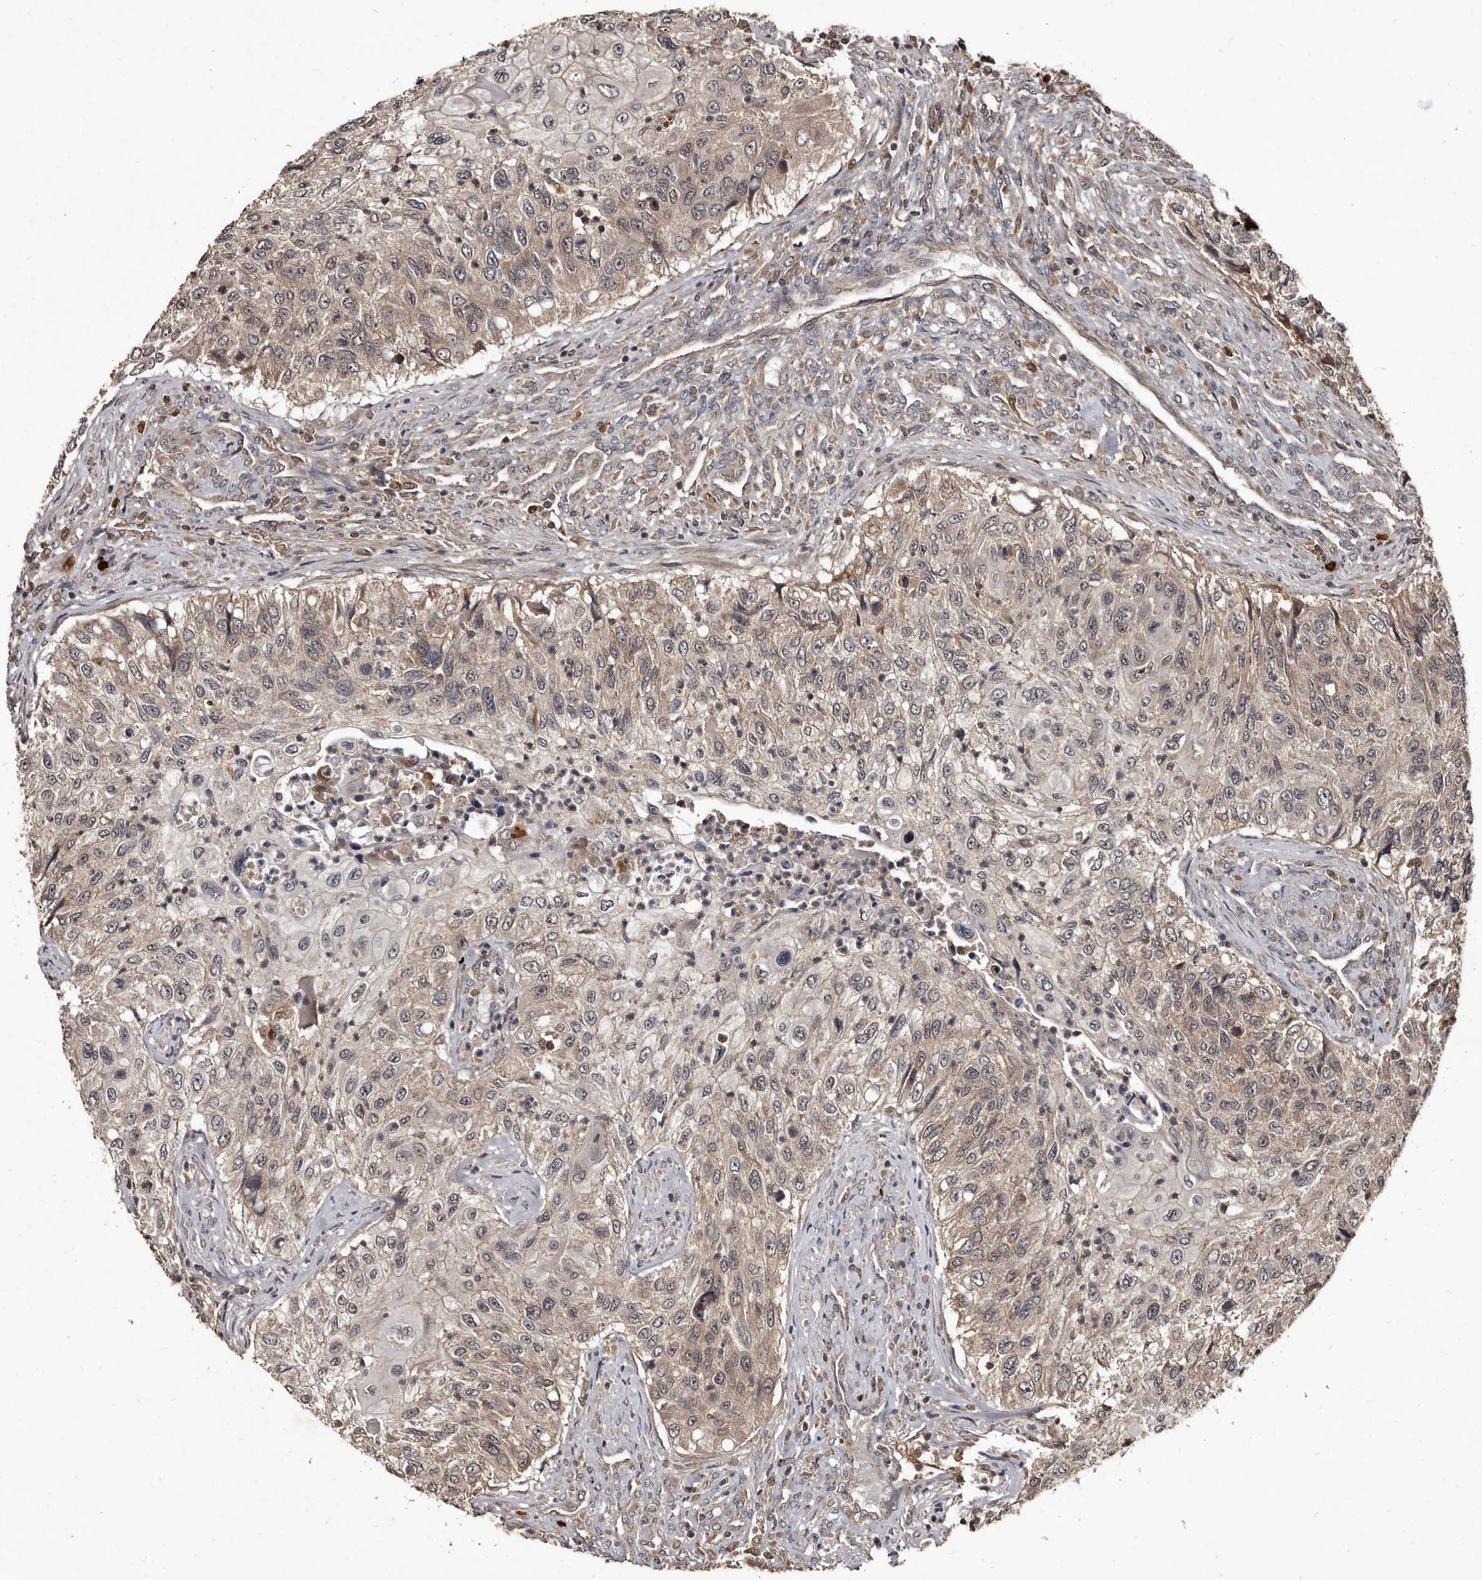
{"staining": {"intensity": "weak", "quantity": "25%-75%", "location": "cytoplasmic/membranous"}, "tissue": "urothelial cancer", "cell_type": "Tumor cells", "image_type": "cancer", "snomed": [{"axis": "morphology", "description": "Urothelial carcinoma, High grade"}, {"axis": "topography", "description": "Urinary bladder"}], "caption": "Immunohistochemistry image of urothelial cancer stained for a protein (brown), which shows low levels of weak cytoplasmic/membranous expression in about 25%-75% of tumor cells.", "gene": "PMVK", "patient": {"sex": "female", "age": 60}}